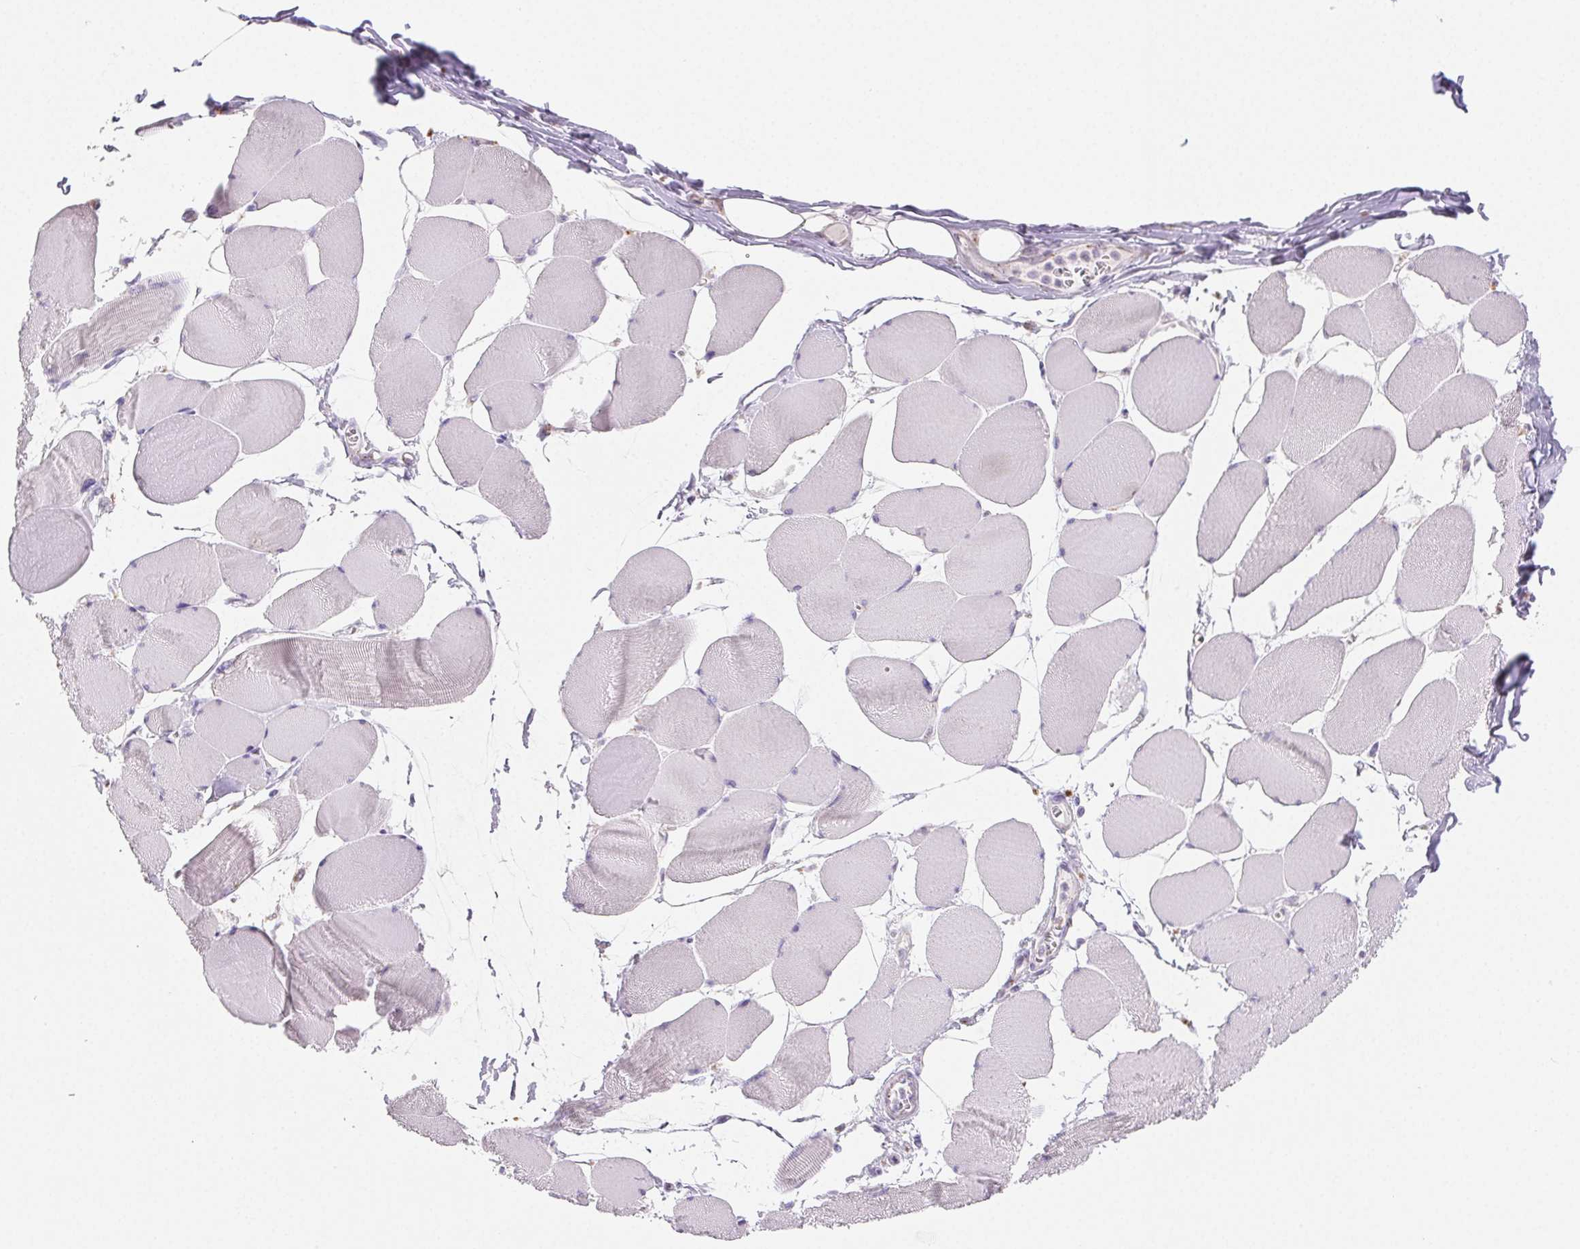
{"staining": {"intensity": "negative", "quantity": "none", "location": "none"}, "tissue": "skeletal muscle", "cell_type": "Myocytes", "image_type": "normal", "snomed": [{"axis": "morphology", "description": "Normal tissue, NOS"}, {"axis": "topography", "description": "Skeletal muscle"}], "caption": "The photomicrograph demonstrates no significant staining in myocytes of skeletal muscle.", "gene": "LIPA", "patient": {"sex": "female", "age": 75}}